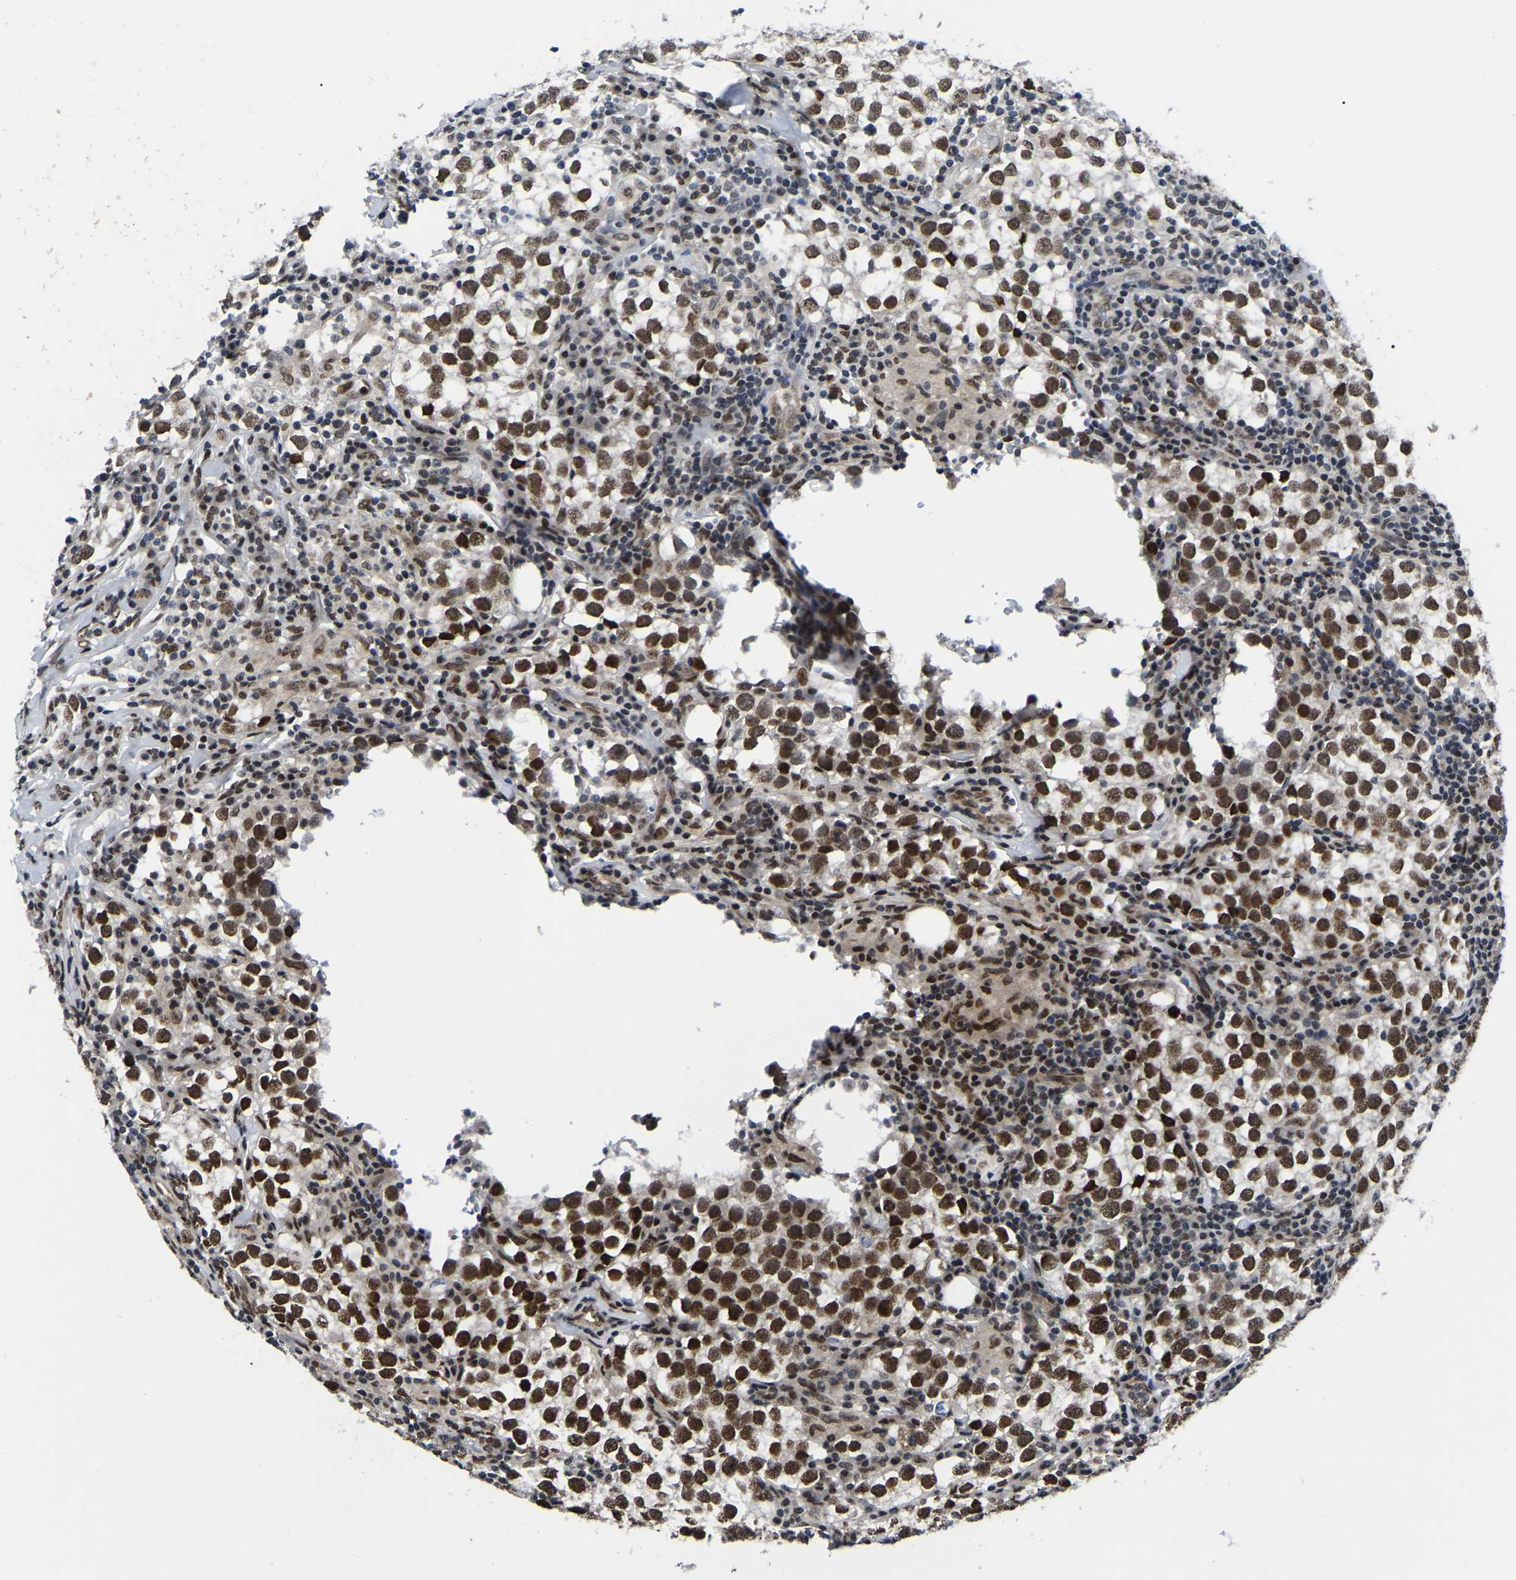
{"staining": {"intensity": "strong", "quantity": ">75%", "location": "nuclear"}, "tissue": "testis cancer", "cell_type": "Tumor cells", "image_type": "cancer", "snomed": [{"axis": "morphology", "description": "Seminoma, NOS"}, {"axis": "morphology", "description": "Carcinoma, Embryonal, NOS"}, {"axis": "topography", "description": "Testis"}], "caption": "Tumor cells demonstrate strong nuclear expression in about >75% of cells in testis cancer (embryonal carcinoma). (Brightfield microscopy of DAB IHC at high magnification).", "gene": "TRIM35", "patient": {"sex": "male", "age": 36}}